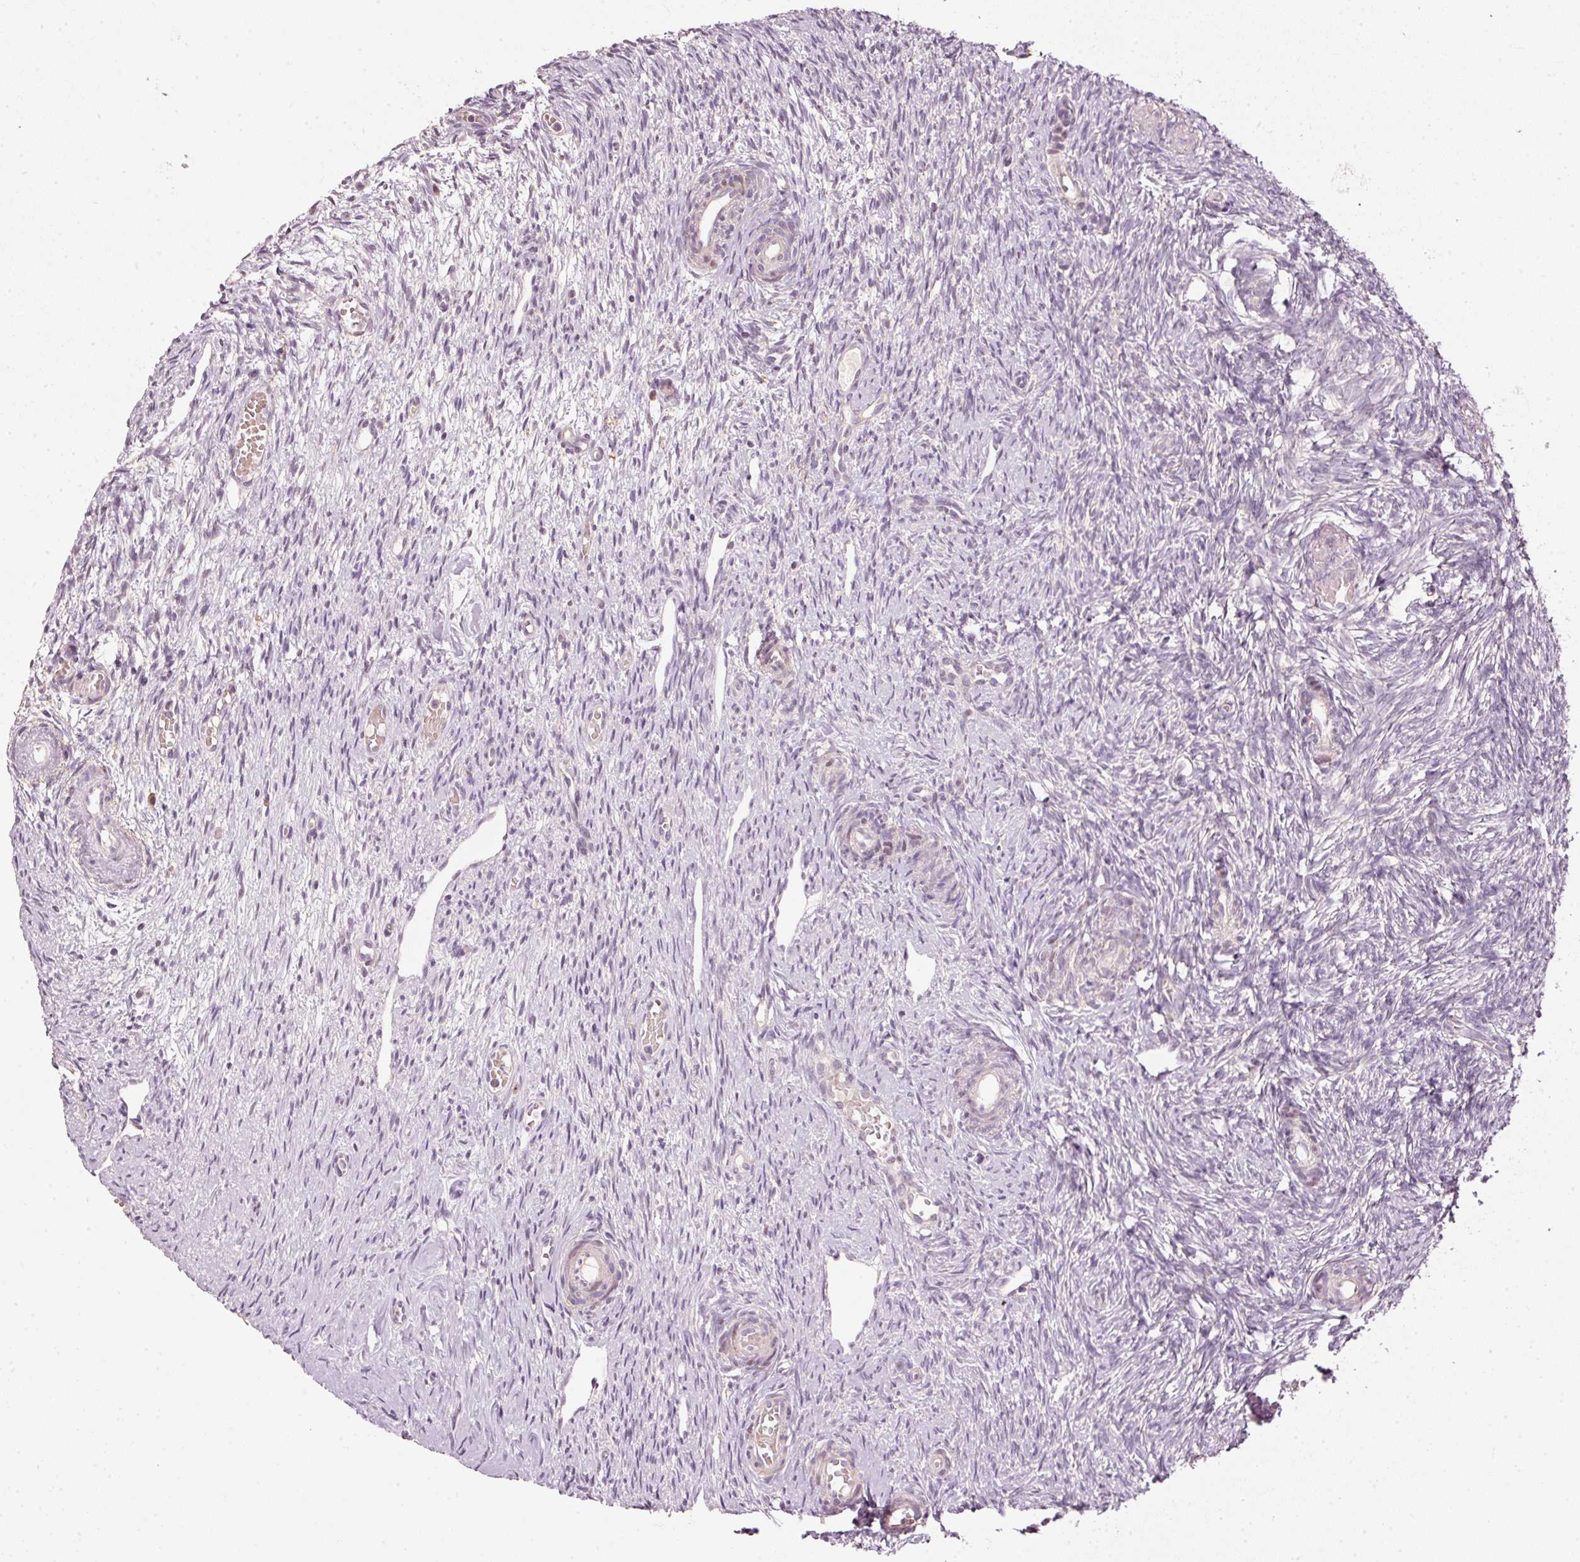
{"staining": {"intensity": "negative", "quantity": "none", "location": "none"}, "tissue": "ovary", "cell_type": "Follicle cells", "image_type": "normal", "snomed": [{"axis": "morphology", "description": "Normal tissue, NOS"}, {"axis": "topography", "description": "Ovary"}], "caption": "IHC micrograph of unremarkable ovary stained for a protein (brown), which reveals no staining in follicle cells.", "gene": "TOB2", "patient": {"sex": "female", "age": 51}}